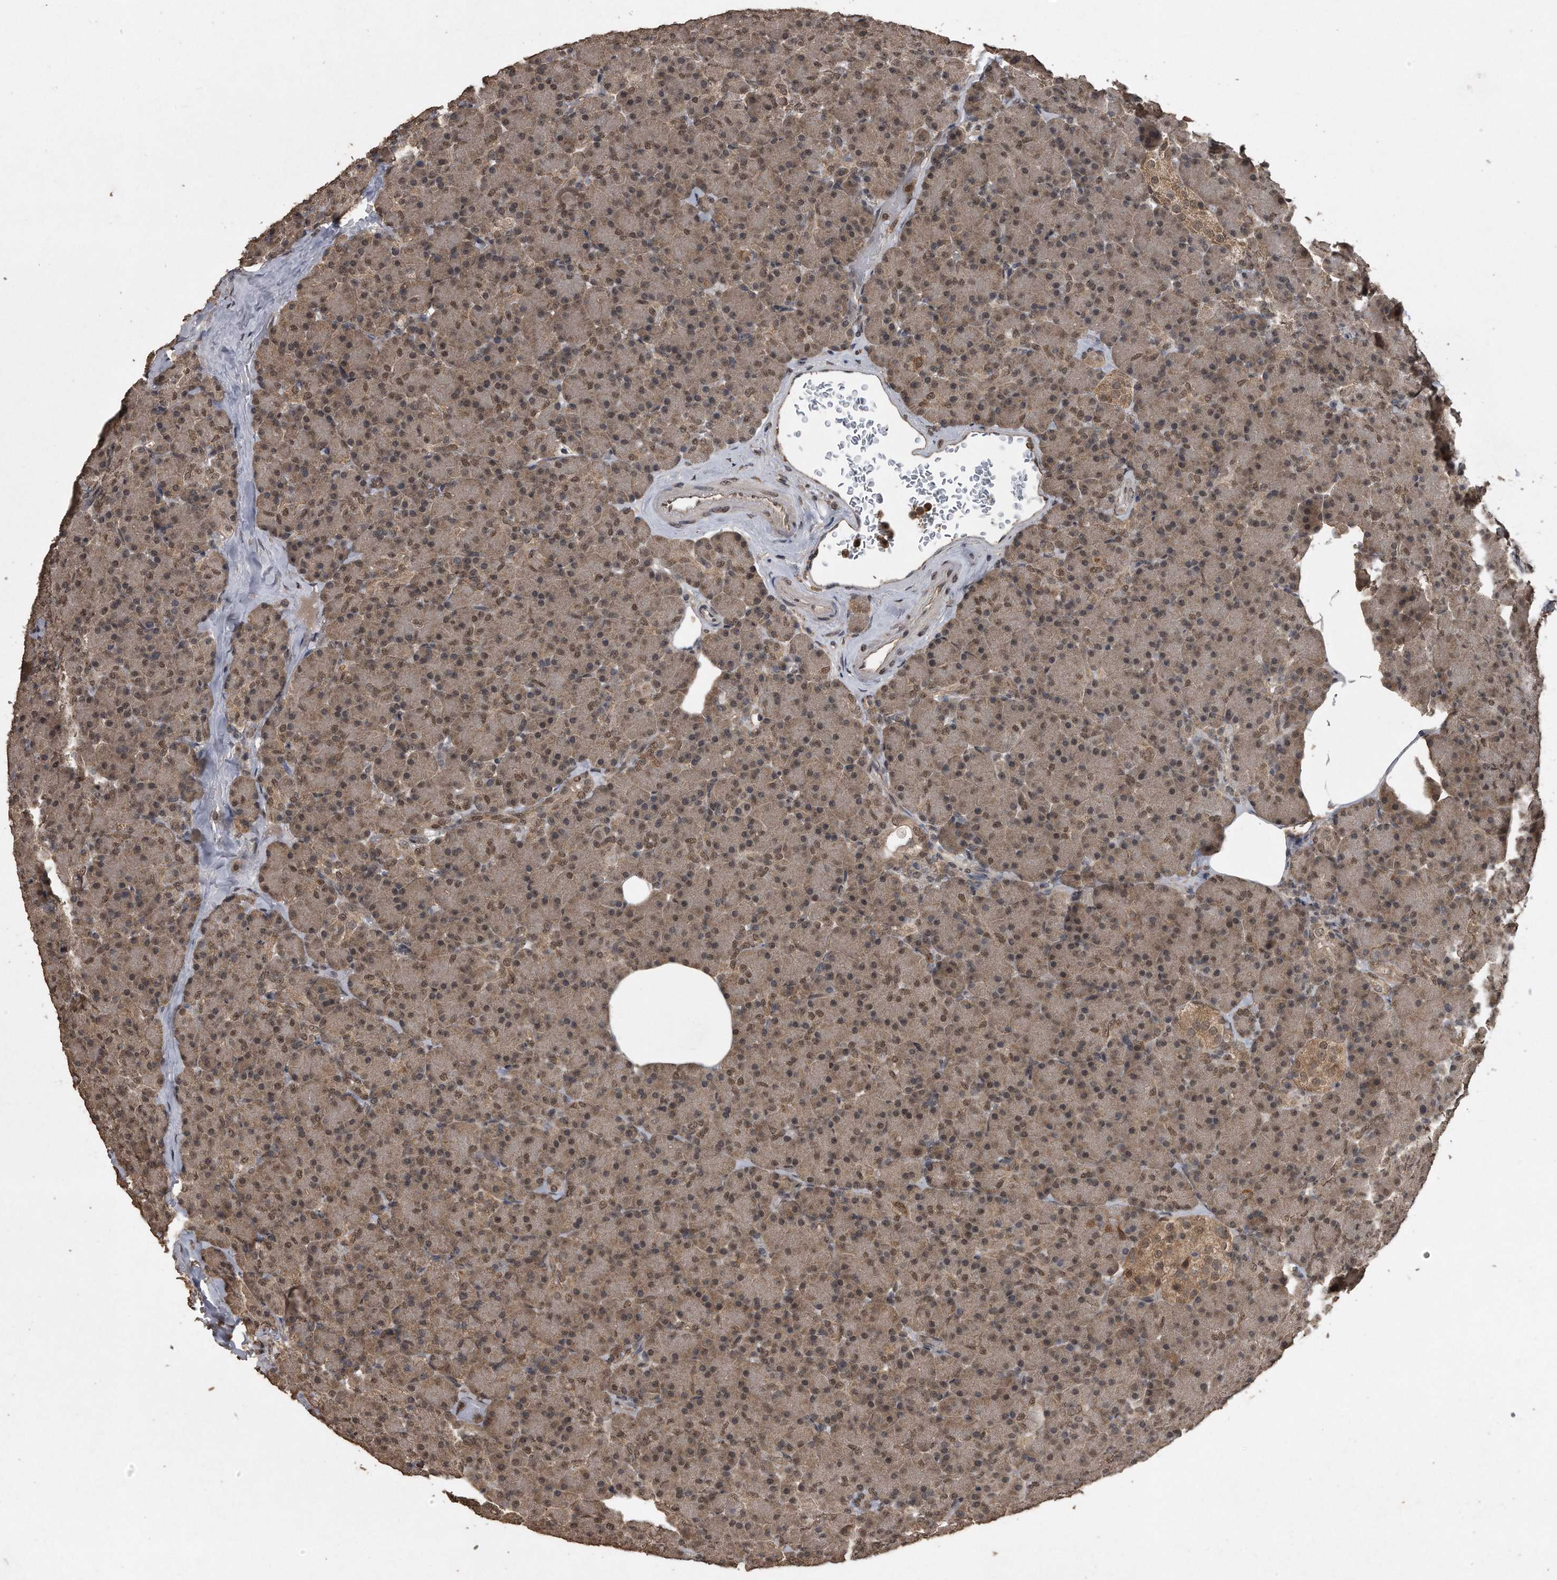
{"staining": {"intensity": "moderate", "quantity": ">75%", "location": "cytoplasmic/membranous,nuclear"}, "tissue": "pancreas", "cell_type": "Exocrine glandular cells", "image_type": "normal", "snomed": [{"axis": "morphology", "description": "Normal tissue, NOS"}, {"axis": "topography", "description": "Pancreas"}], "caption": "Immunohistochemical staining of normal pancreas demonstrates moderate cytoplasmic/membranous,nuclear protein positivity in approximately >75% of exocrine glandular cells.", "gene": "CRYZL1", "patient": {"sex": "female", "age": 43}}